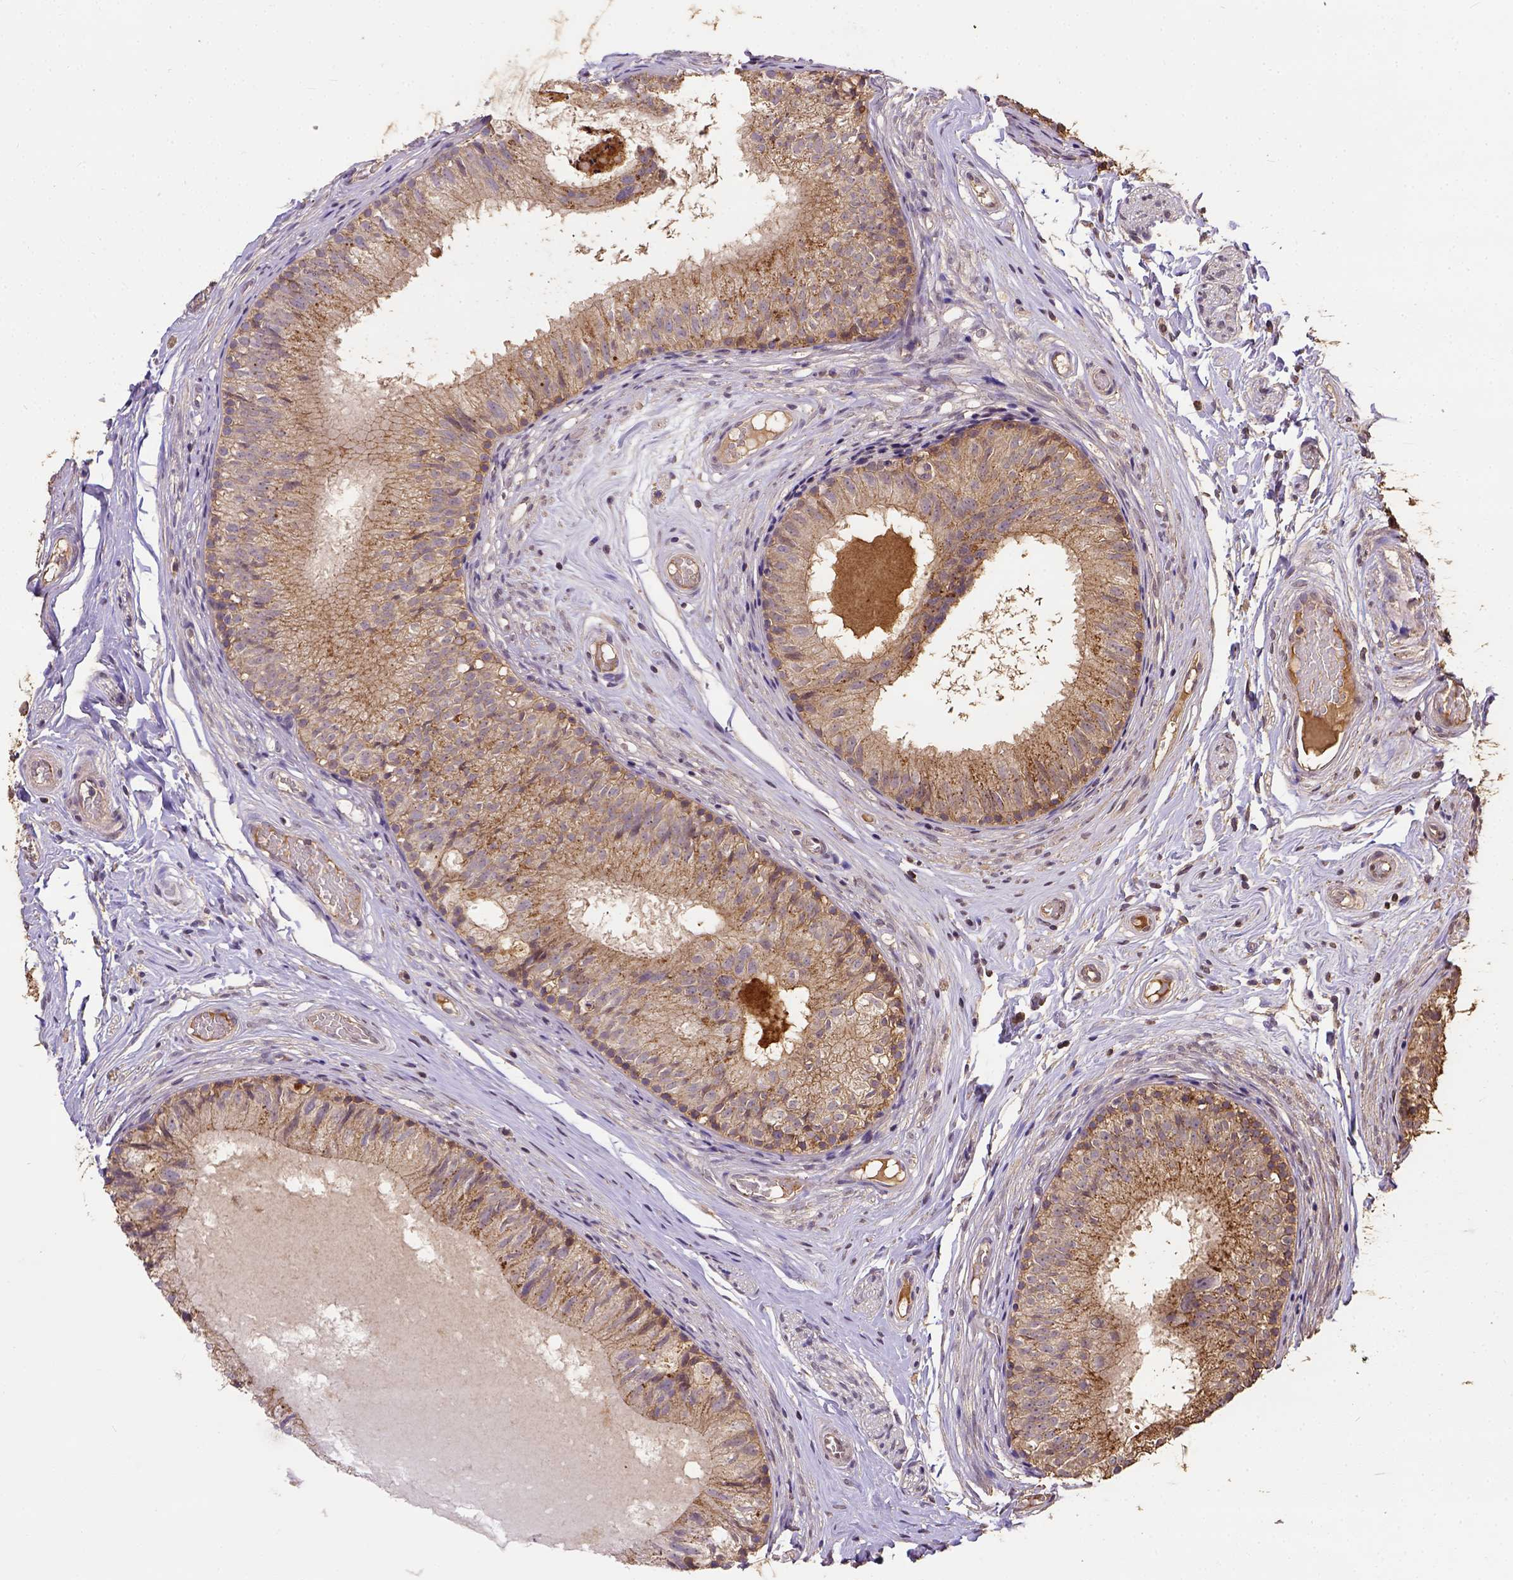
{"staining": {"intensity": "moderate", "quantity": "<25%", "location": "cytoplasmic/membranous"}, "tissue": "epididymis", "cell_type": "Glandular cells", "image_type": "normal", "snomed": [{"axis": "morphology", "description": "Normal tissue, NOS"}, {"axis": "topography", "description": "Epididymis"}], "caption": "DAB (3,3'-diaminobenzidine) immunohistochemical staining of normal human epididymis displays moderate cytoplasmic/membranous protein staining in about <25% of glandular cells.", "gene": "ATP1B3", "patient": {"sex": "male", "age": 29}}